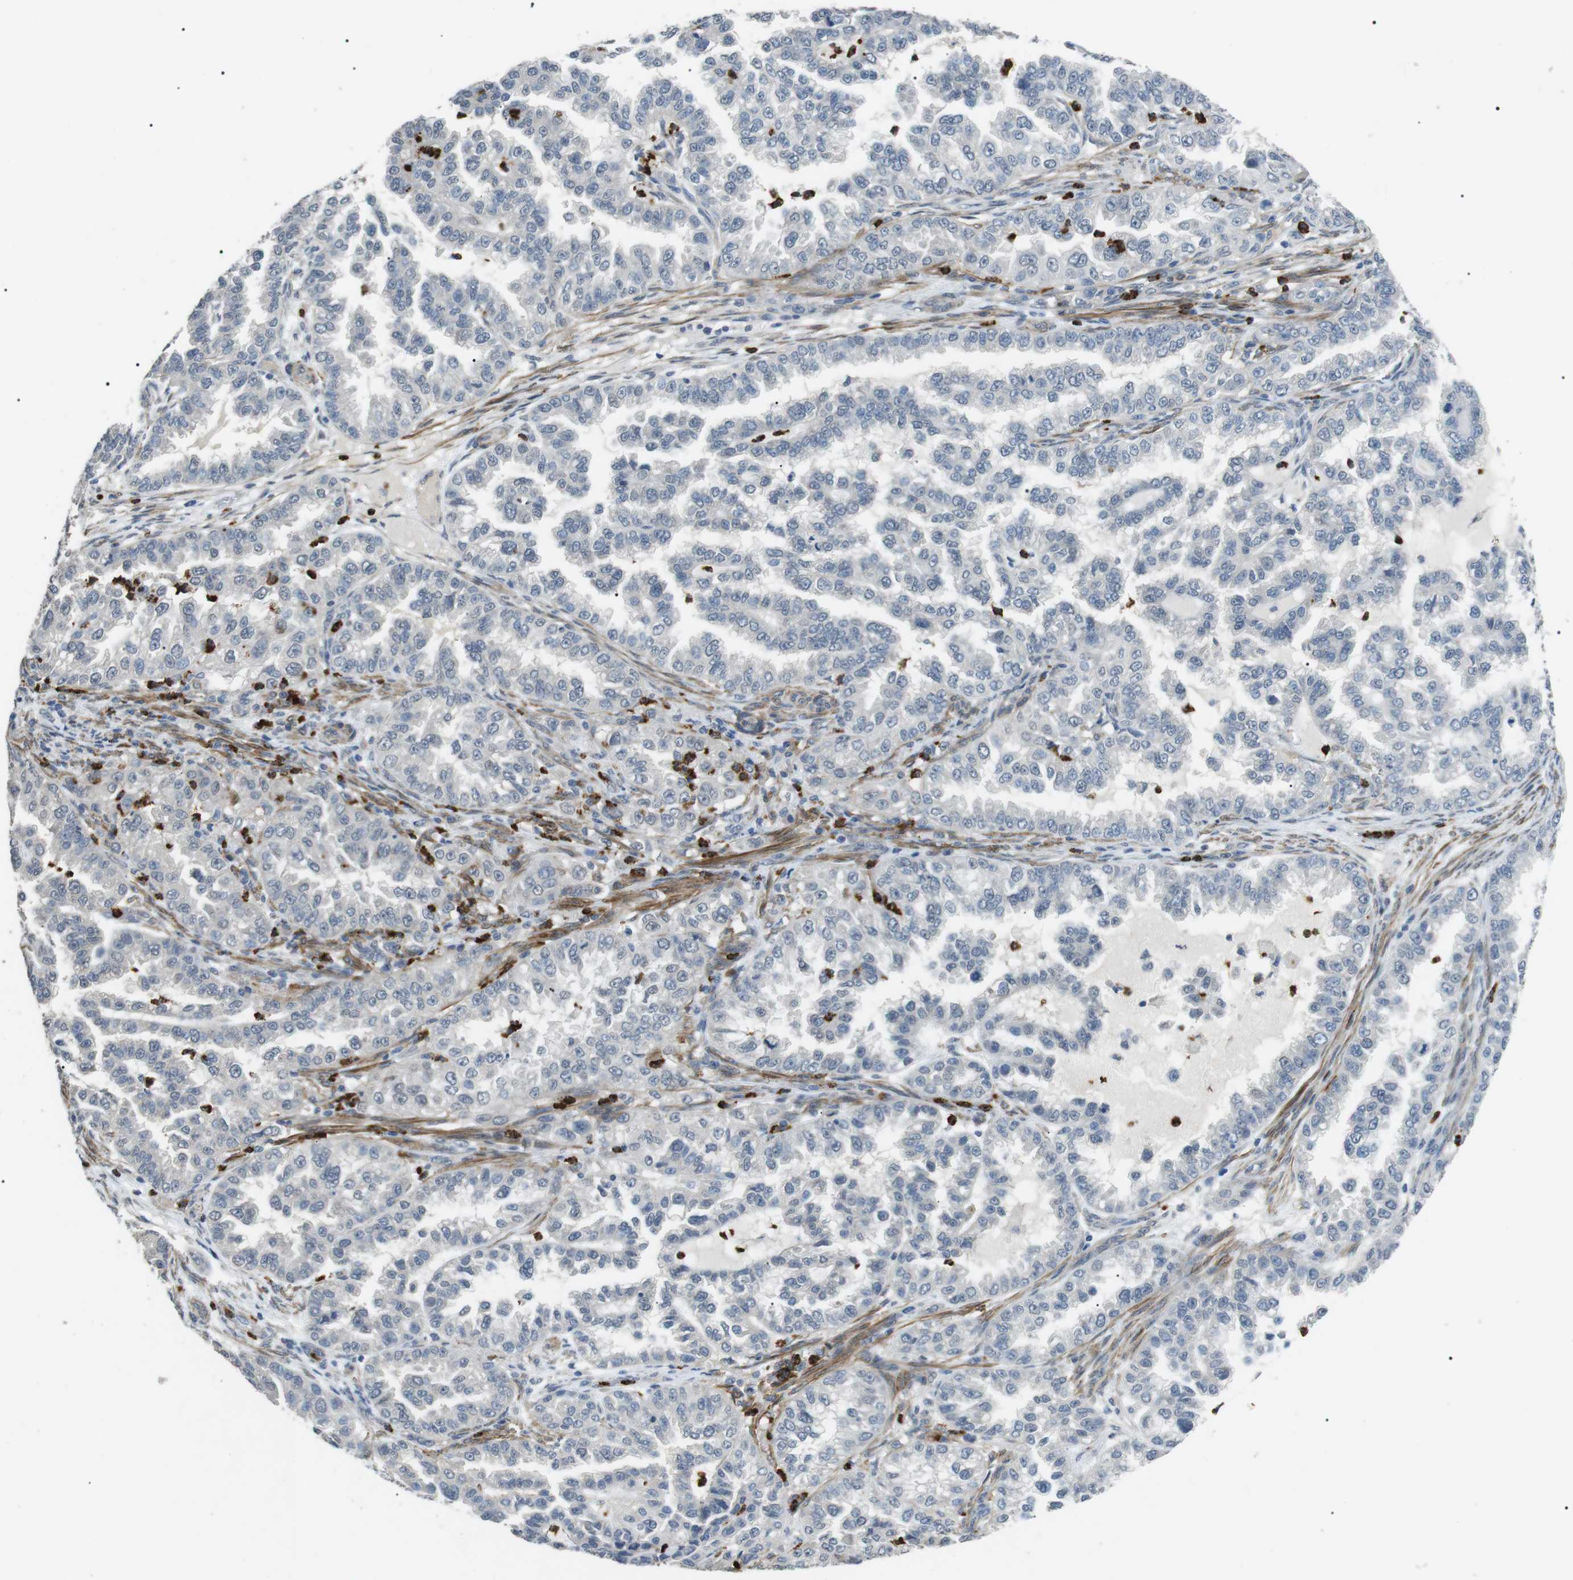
{"staining": {"intensity": "negative", "quantity": "none", "location": "none"}, "tissue": "endometrial cancer", "cell_type": "Tumor cells", "image_type": "cancer", "snomed": [{"axis": "morphology", "description": "Adenocarcinoma, NOS"}, {"axis": "topography", "description": "Endometrium"}], "caption": "DAB (3,3'-diaminobenzidine) immunohistochemical staining of human adenocarcinoma (endometrial) exhibits no significant expression in tumor cells.", "gene": "GZMM", "patient": {"sex": "female", "age": 85}}